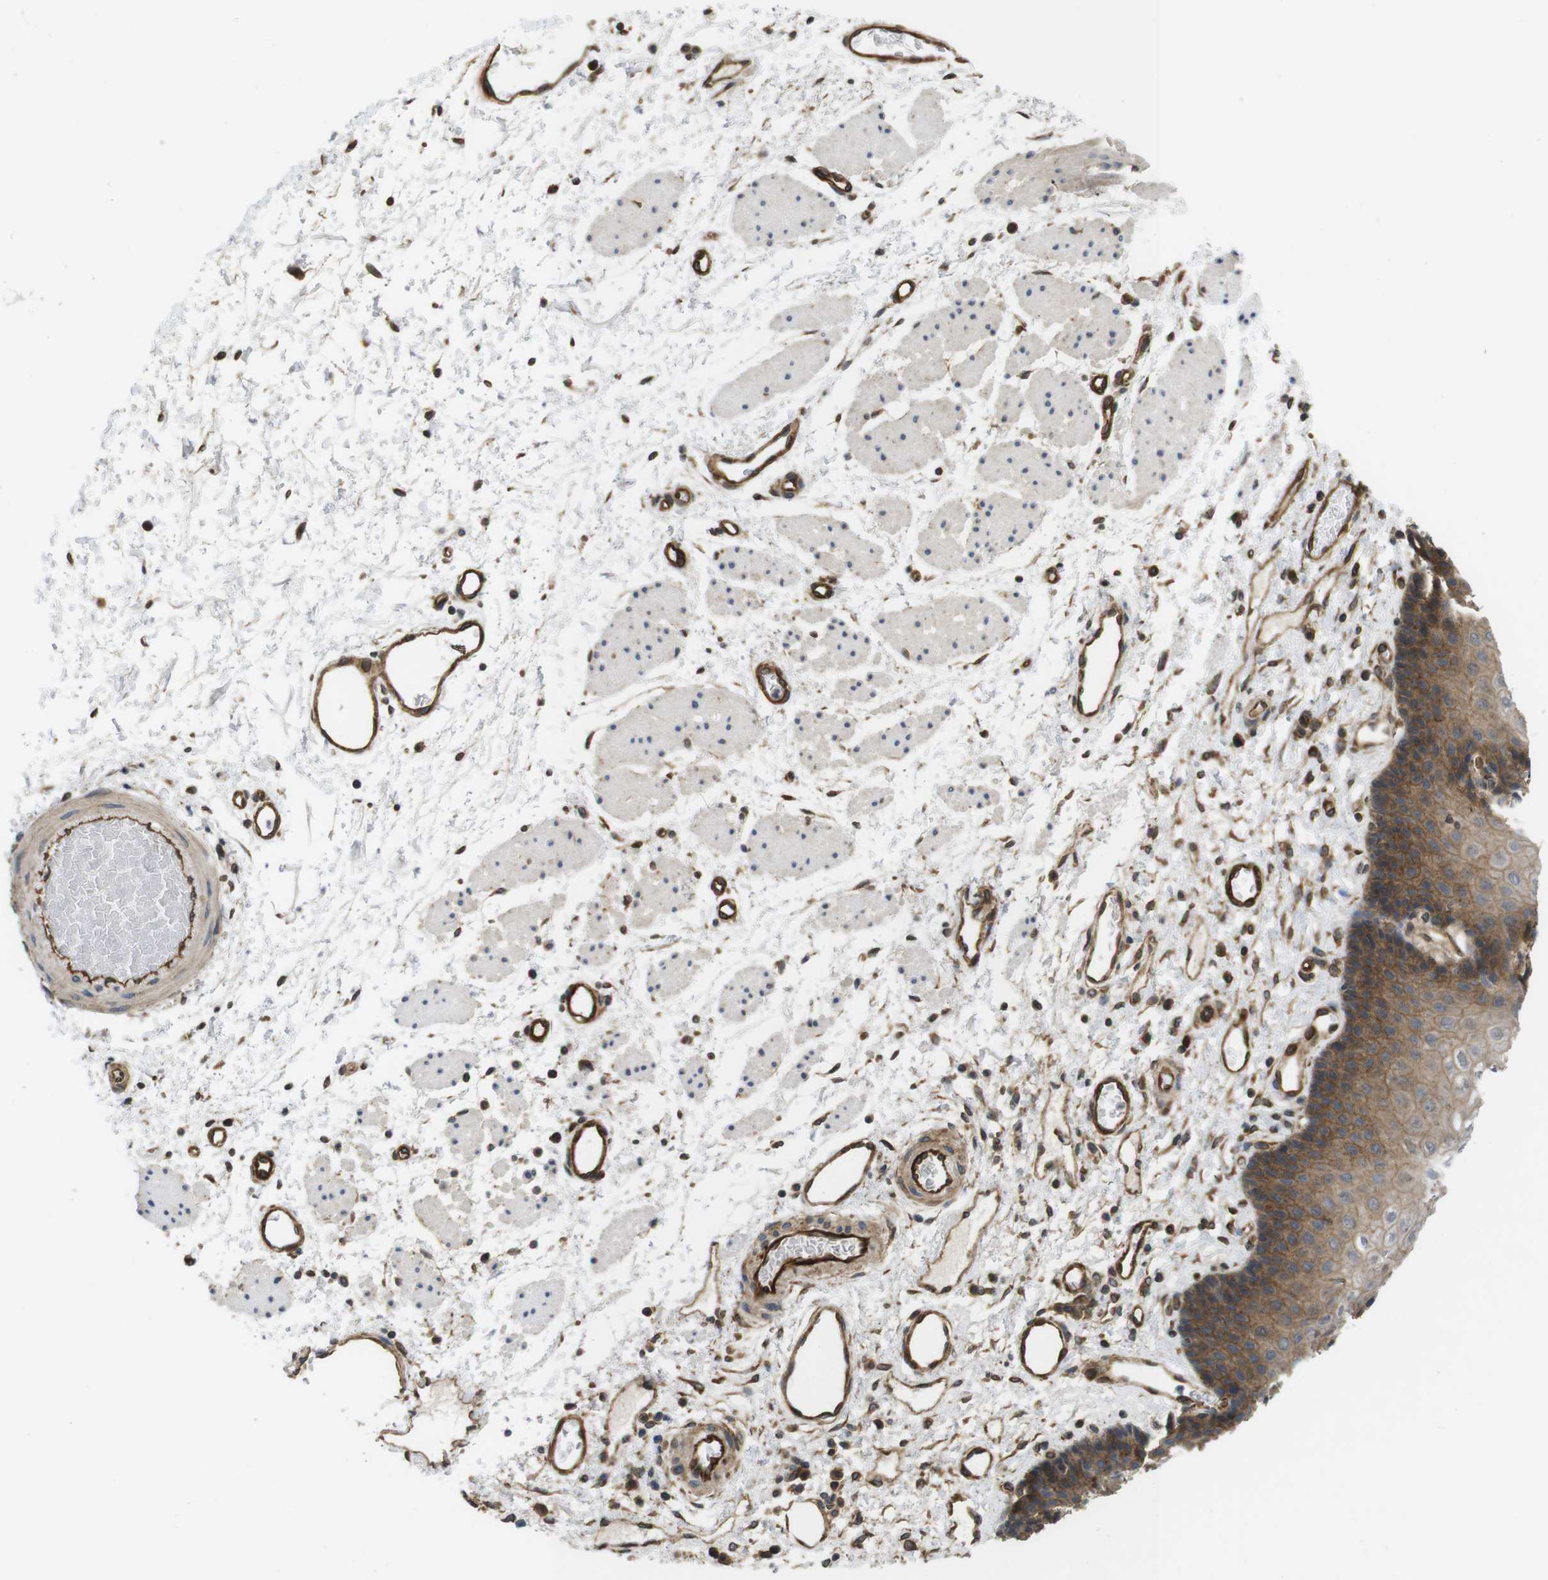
{"staining": {"intensity": "moderate", "quantity": ">75%", "location": "cytoplasmic/membranous"}, "tissue": "esophagus", "cell_type": "Squamous epithelial cells", "image_type": "normal", "snomed": [{"axis": "morphology", "description": "Normal tissue, NOS"}, {"axis": "topography", "description": "Esophagus"}], "caption": "Immunohistochemical staining of benign human esophagus displays >75% levels of moderate cytoplasmic/membranous protein staining in about >75% of squamous epithelial cells. The staining was performed using DAB (3,3'-diaminobenzidine) to visualize the protein expression in brown, while the nuclei were stained in blue with hematoxylin (Magnification: 20x).", "gene": "ZDHHC5", "patient": {"sex": "male", "age": 54}}